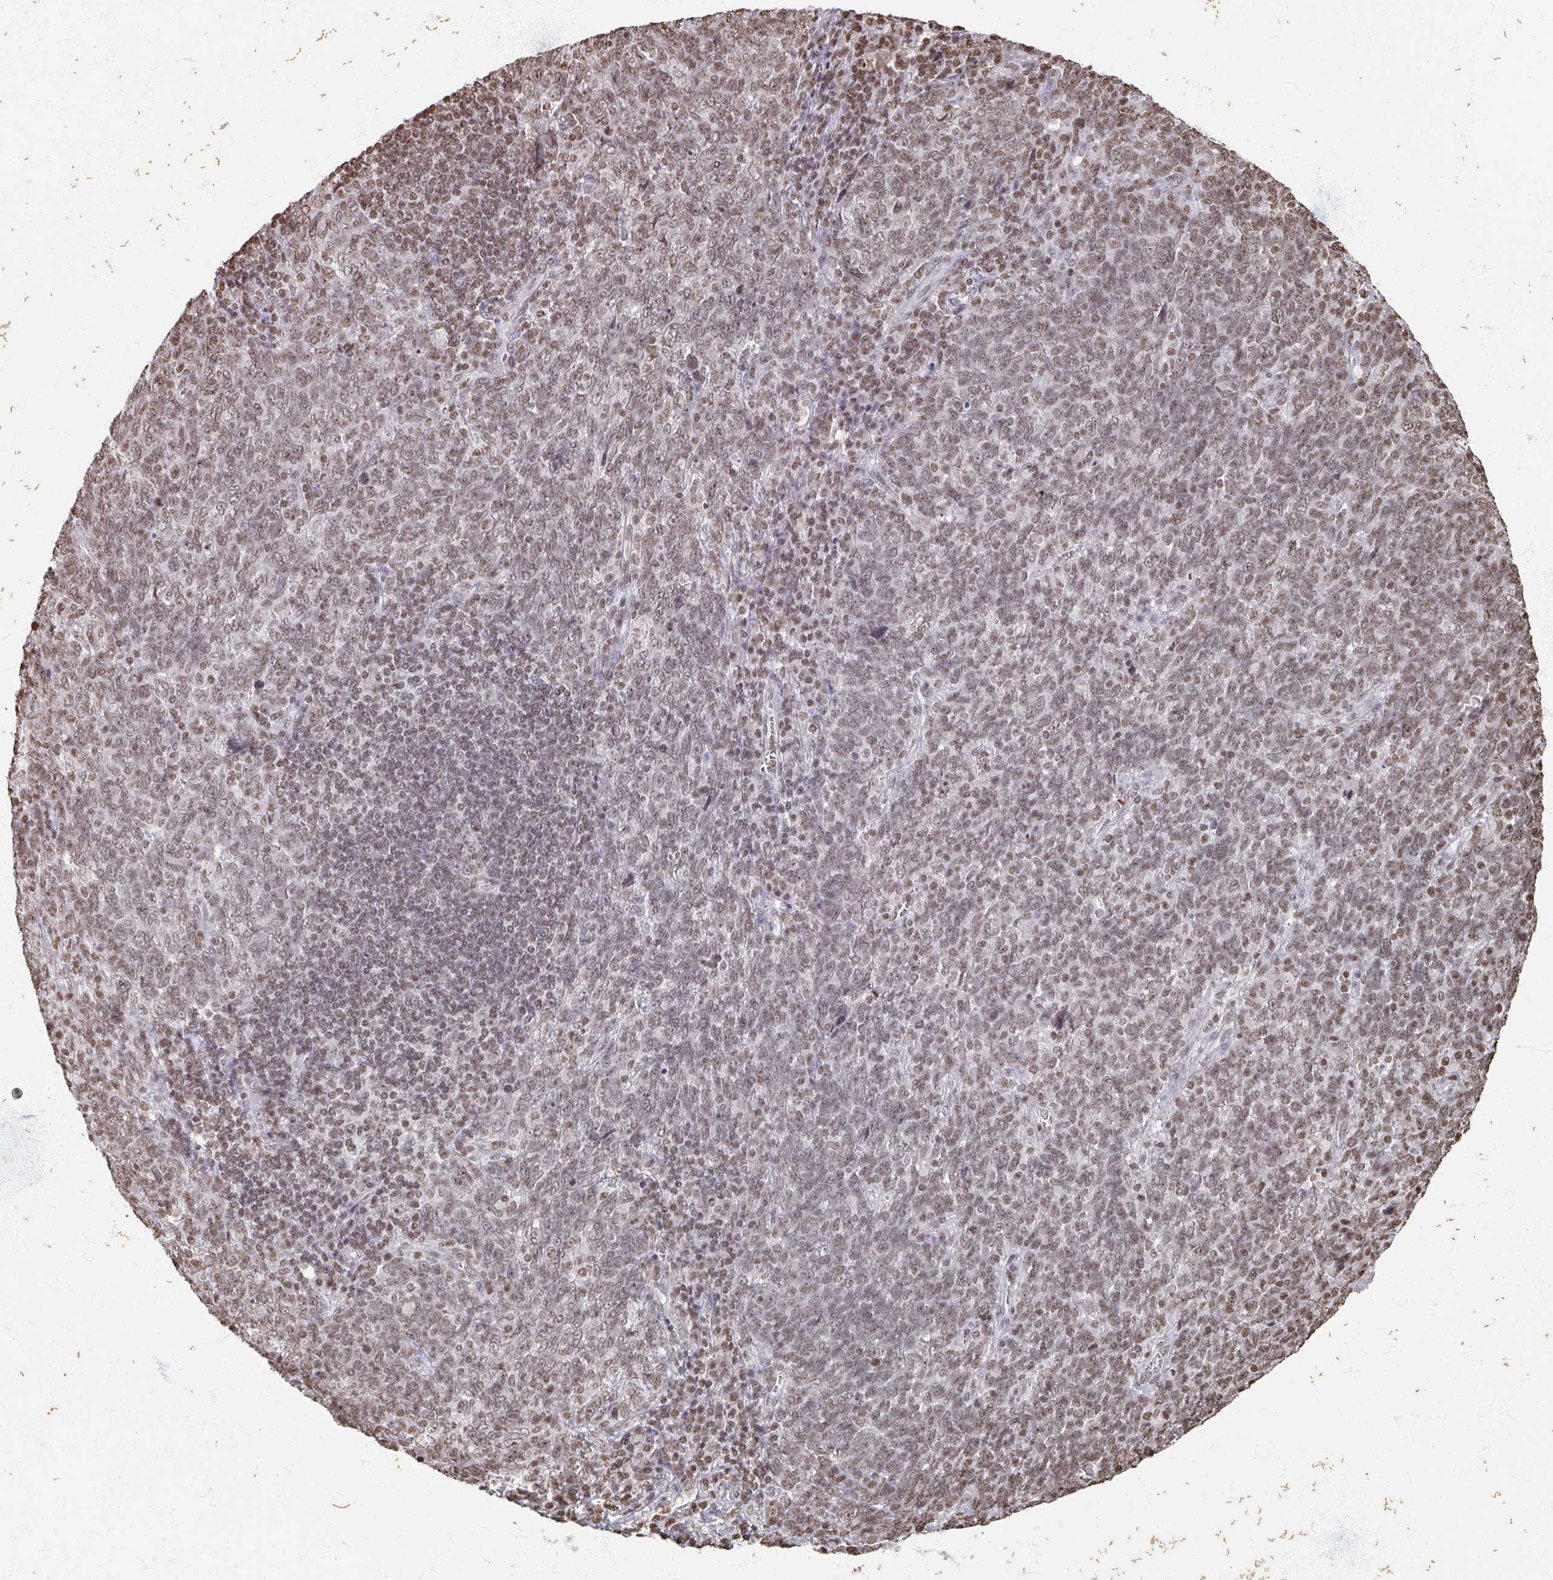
{"staining": {"intensity": "weak", "quantity": ">75%", "location": "nuclear"}, "tissue": "lung cancer", "cell_type": "Tumor cells", "image_type": "cancer", "snomed": [{"axis": "morphology", "description": "Squamous cell carcinoma, NOS"}, {"axis": "topography", "description": "Lung"}], "caption": "Lung cancer stained for a protein (brown) reveals weak nuclear positive expression in approximately >75% of tumor cells.", "gene": "DCUN1D5", "patient": {"sex": "female", "age": 72}}